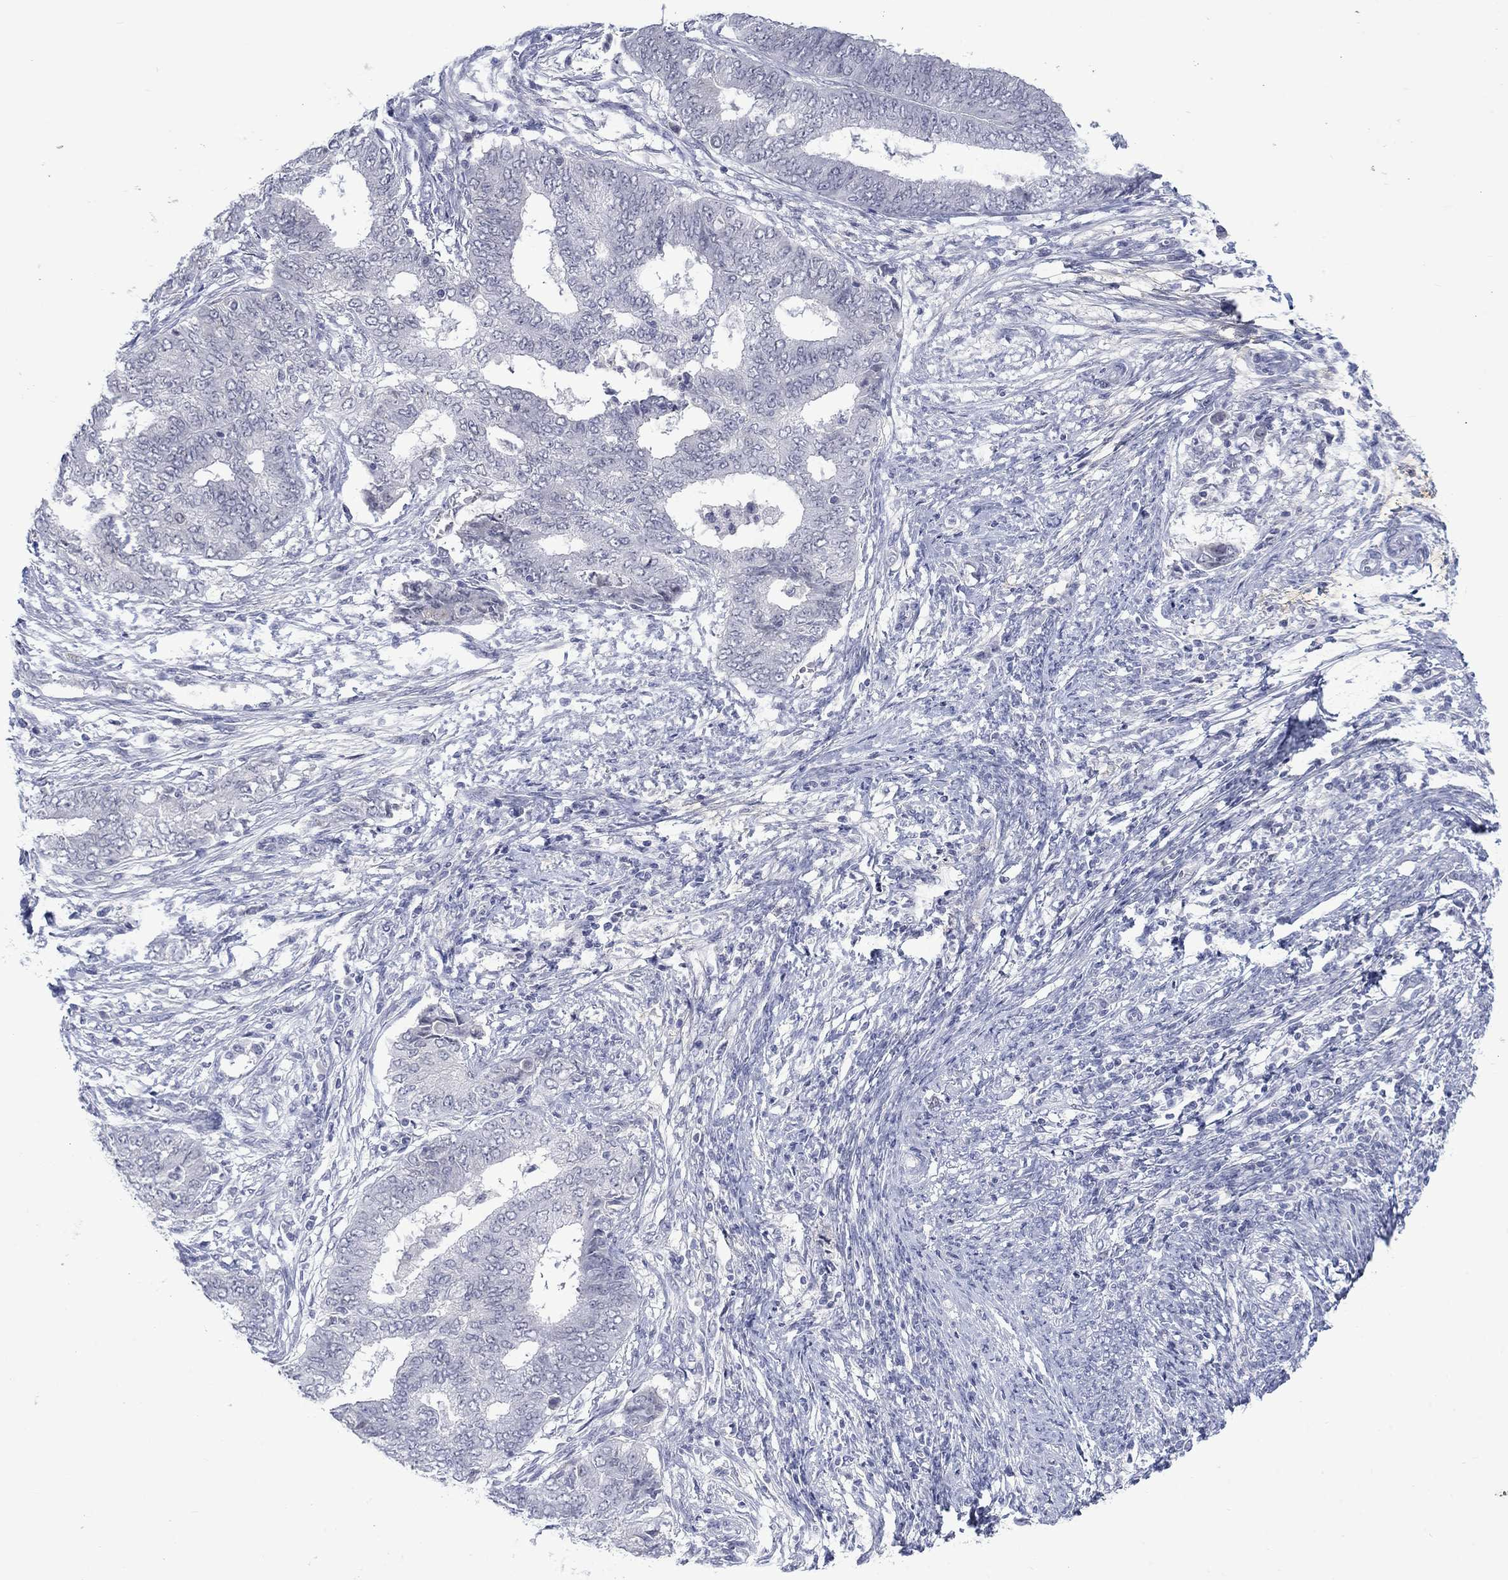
{"staining": {"intensity": "negative", "quantity": "none", "location": "none"}, "tissue": "endometrial cancer", "cell_type": "Tumor cells", "image_type": "cancer", "snomed": [{"axis": "morphology", "description": "Adenocarcinoma, NOS"}, {"axis": "topography", "description": "Endometrium"}], "caption": "Immunohistochemistry micrograph of neoplastic tissue: endometrial cancer stained with DAB shows no significant protein staining in tumor cells. (Stains: DAB immunohistochemistry (IHC) with hematoxylin counter stain, Microscopy: brightfield microscopy at high magnification).", "gene": "NSMF", "patient": {"sex": "female", "age": 62}}